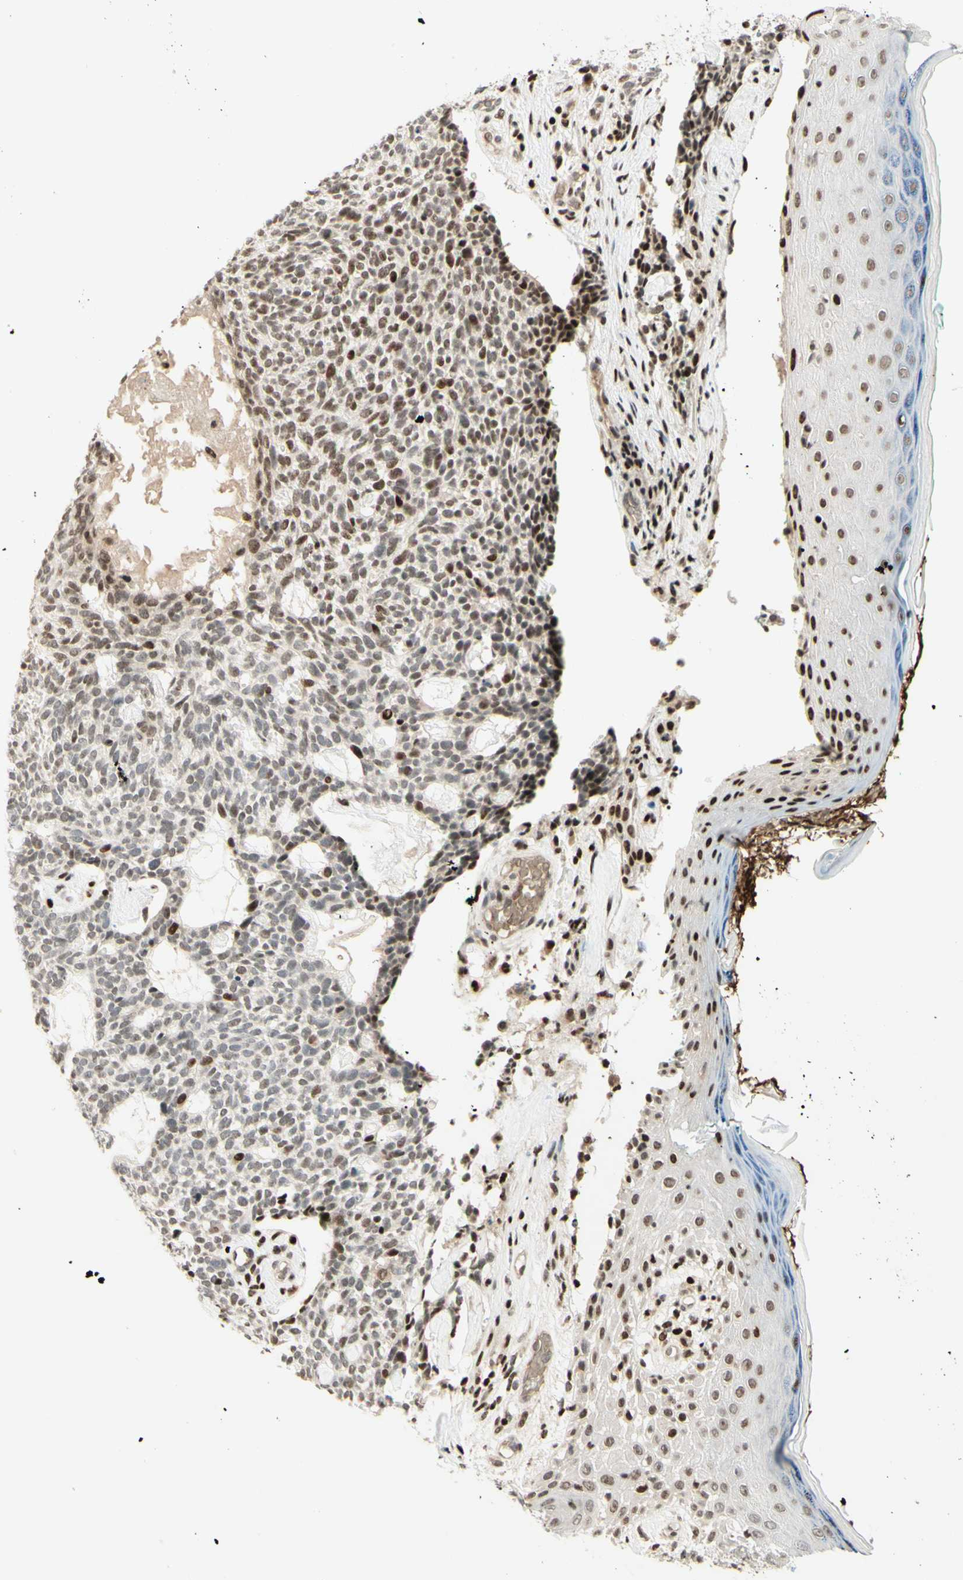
{"staining": {"intensity": "weak", "quantity": ">75%", "location": "nuclear"}, "tissue": "skin cancer", "cell_type": "Tumor cells", "image_type": "cancer", "snomed": [{"axis": "morphology", "description": "Basal cell carcinoma"}, {"axis": "topography", "description": "Skin"}], "caption": "Protein analysis of basal cell carcinoma (skin) tissue displays weak nuclear positivity in approximately >75% of tumor cells. (Brightfield microscopy of DAB IHC at high magnification).", "gene": "CDKL5", "patient": {"sex": "female", "age": 84}}